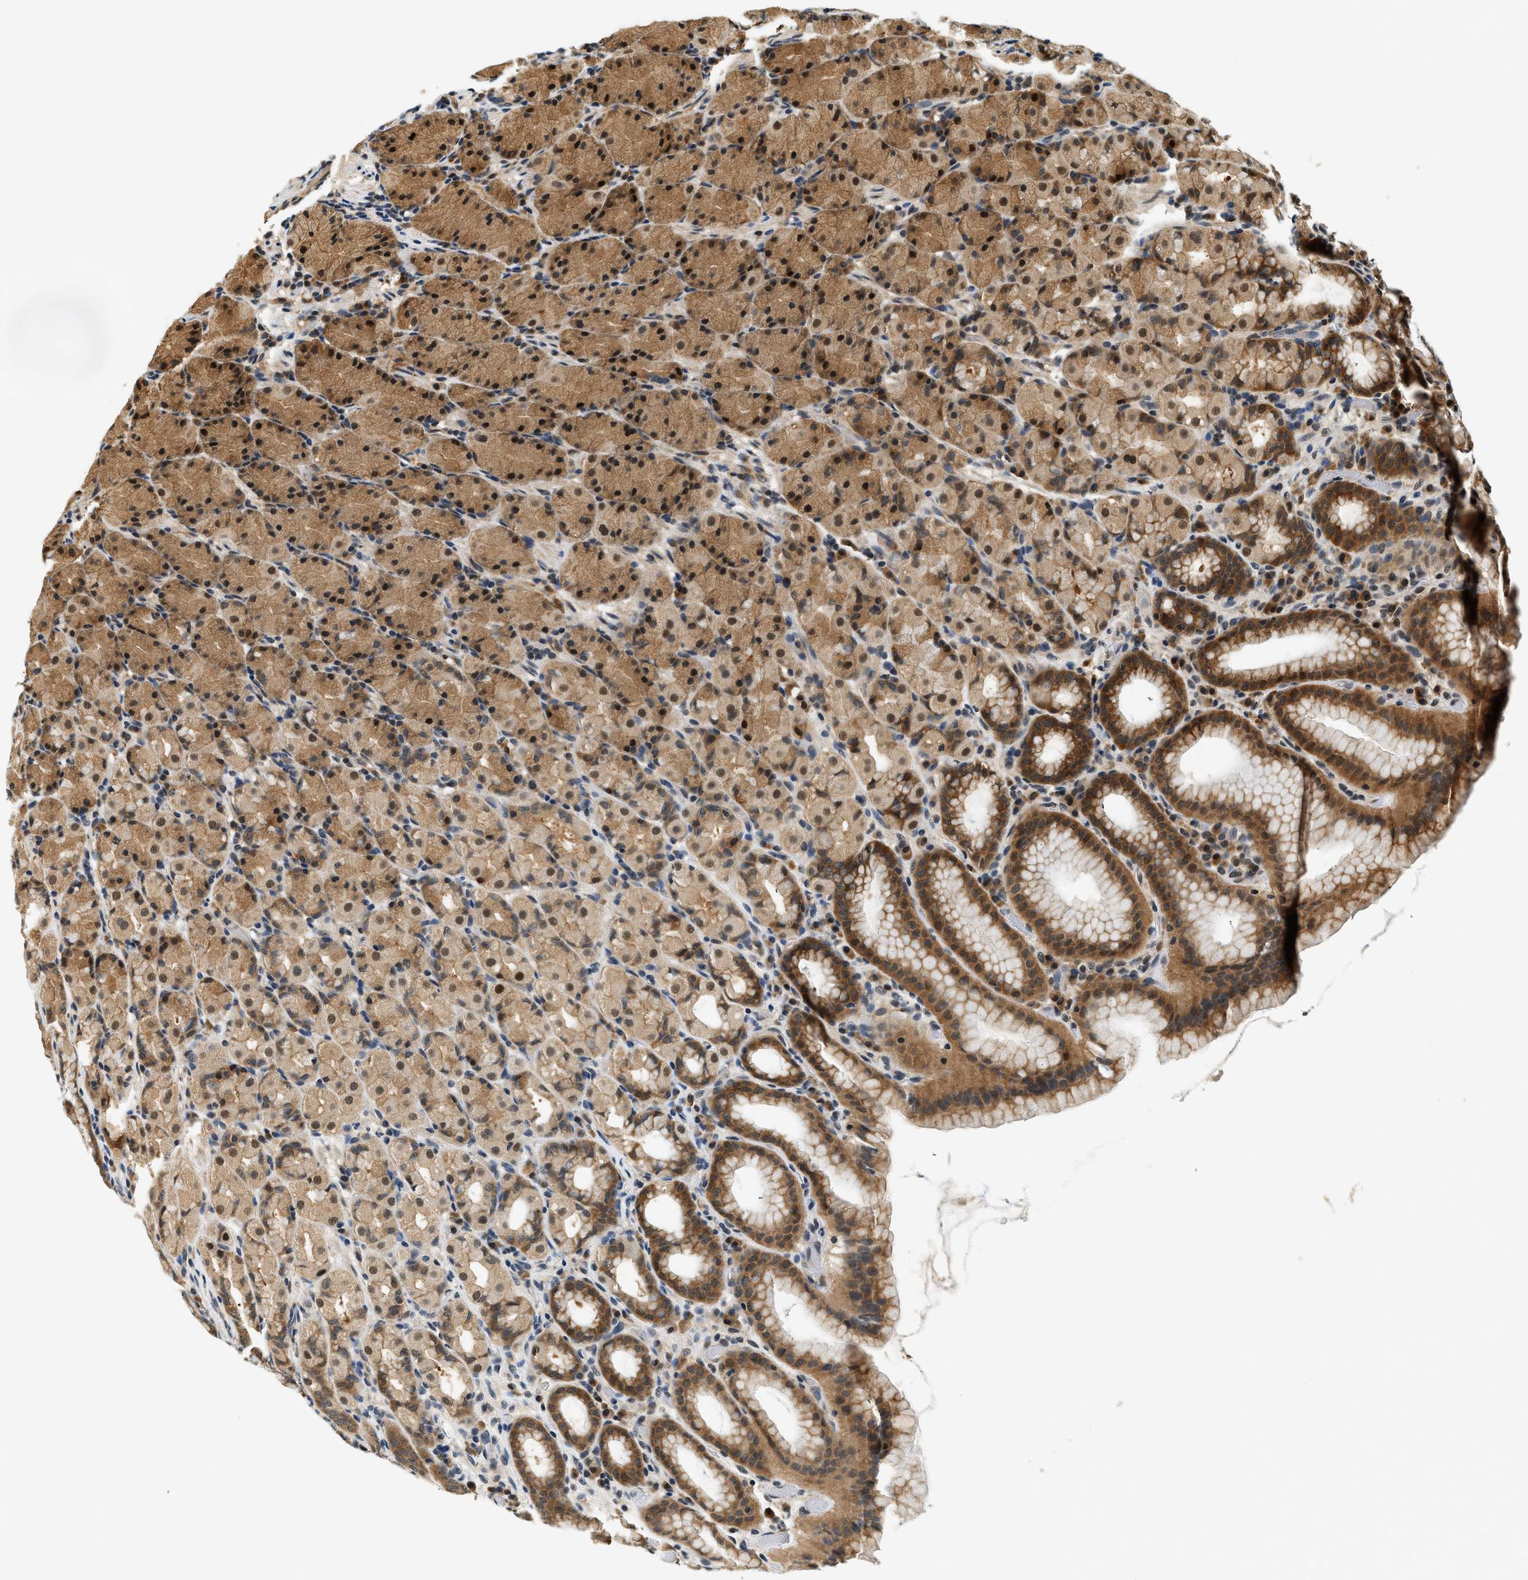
{"staining": {"intensity": "strong", "quantity": ">75%", "location": "cytoplasmic/membranous,nuclear"}, "tissue": "stomach", "cell_type": "Glandular cells", "image_type": "normal", "snomed": [{"axis": "morphology", "description": "Normal tissue, NOS"}, {"axis": "topography", "description": "Stomach, upper"}], "caption": "Protein staining of unremarkable stomach displays strong cytoplasmic/membranous,nuclear staining in about >75% of glandular cells. Ihc stains the protein in brown and the nuclei are stained blue.", "gene": "PSMD3", "patient": {"sex": "male", "age": 68}}